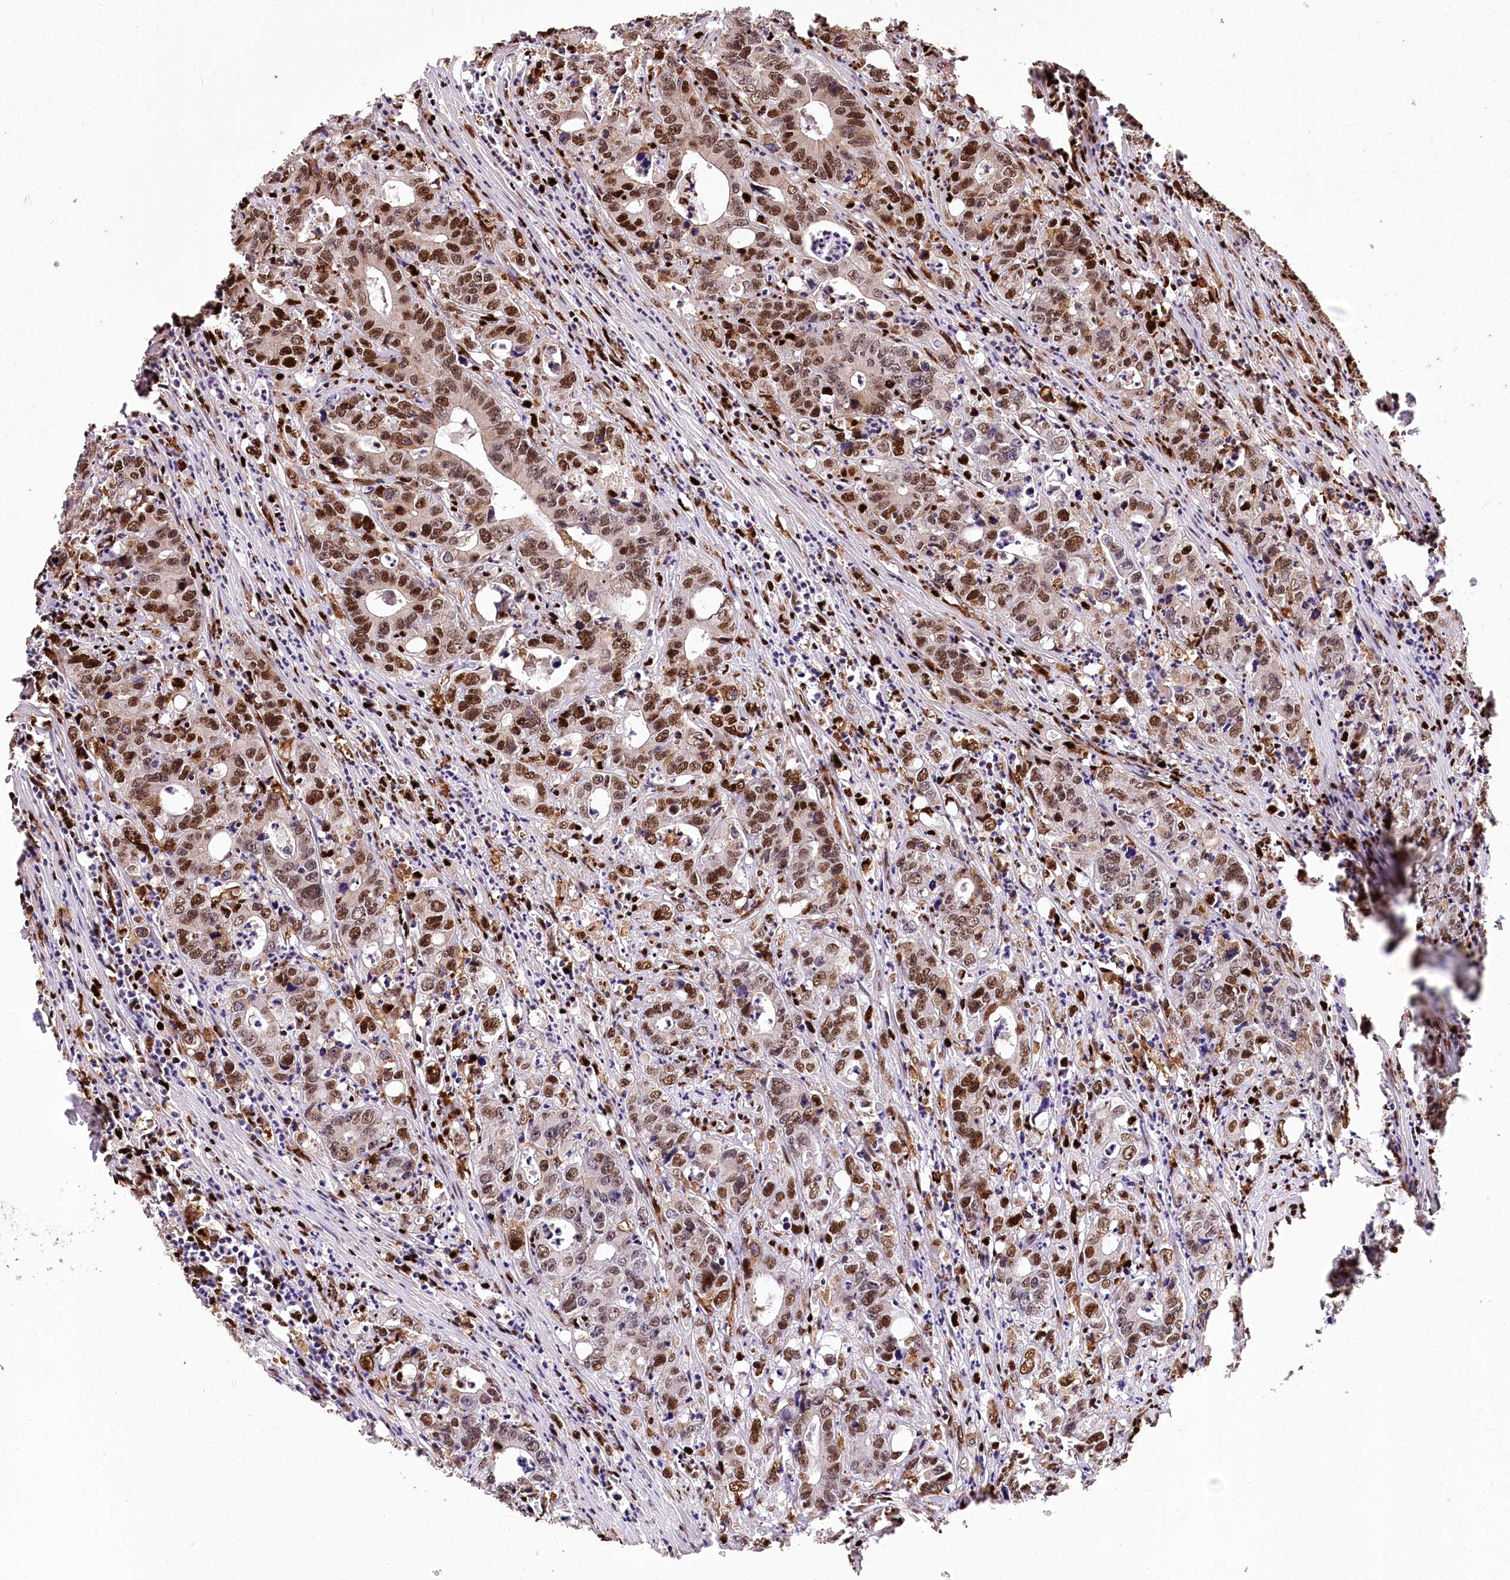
{"staining": {"intensity": "moderate", "quantity": ">75%", "location": "nuclear"}, "tissue": "colorectal cancer", "cell_type": "Tumor cells", "image_type": "cancer", "snomed": [{"axis": "morphology", "description": "Adenocarcinoma, NOS"}, {"axis": "topography", "description": "Colon"}], "caption": "This micrograph reveals immunohistochemistry staining of colorectal adenocarcinoma, with medium moderate nuclear positivity in approximately >75% of tumor cells.", "gene": "FIGN", "patient": {"sex": "female", "age": 75}}